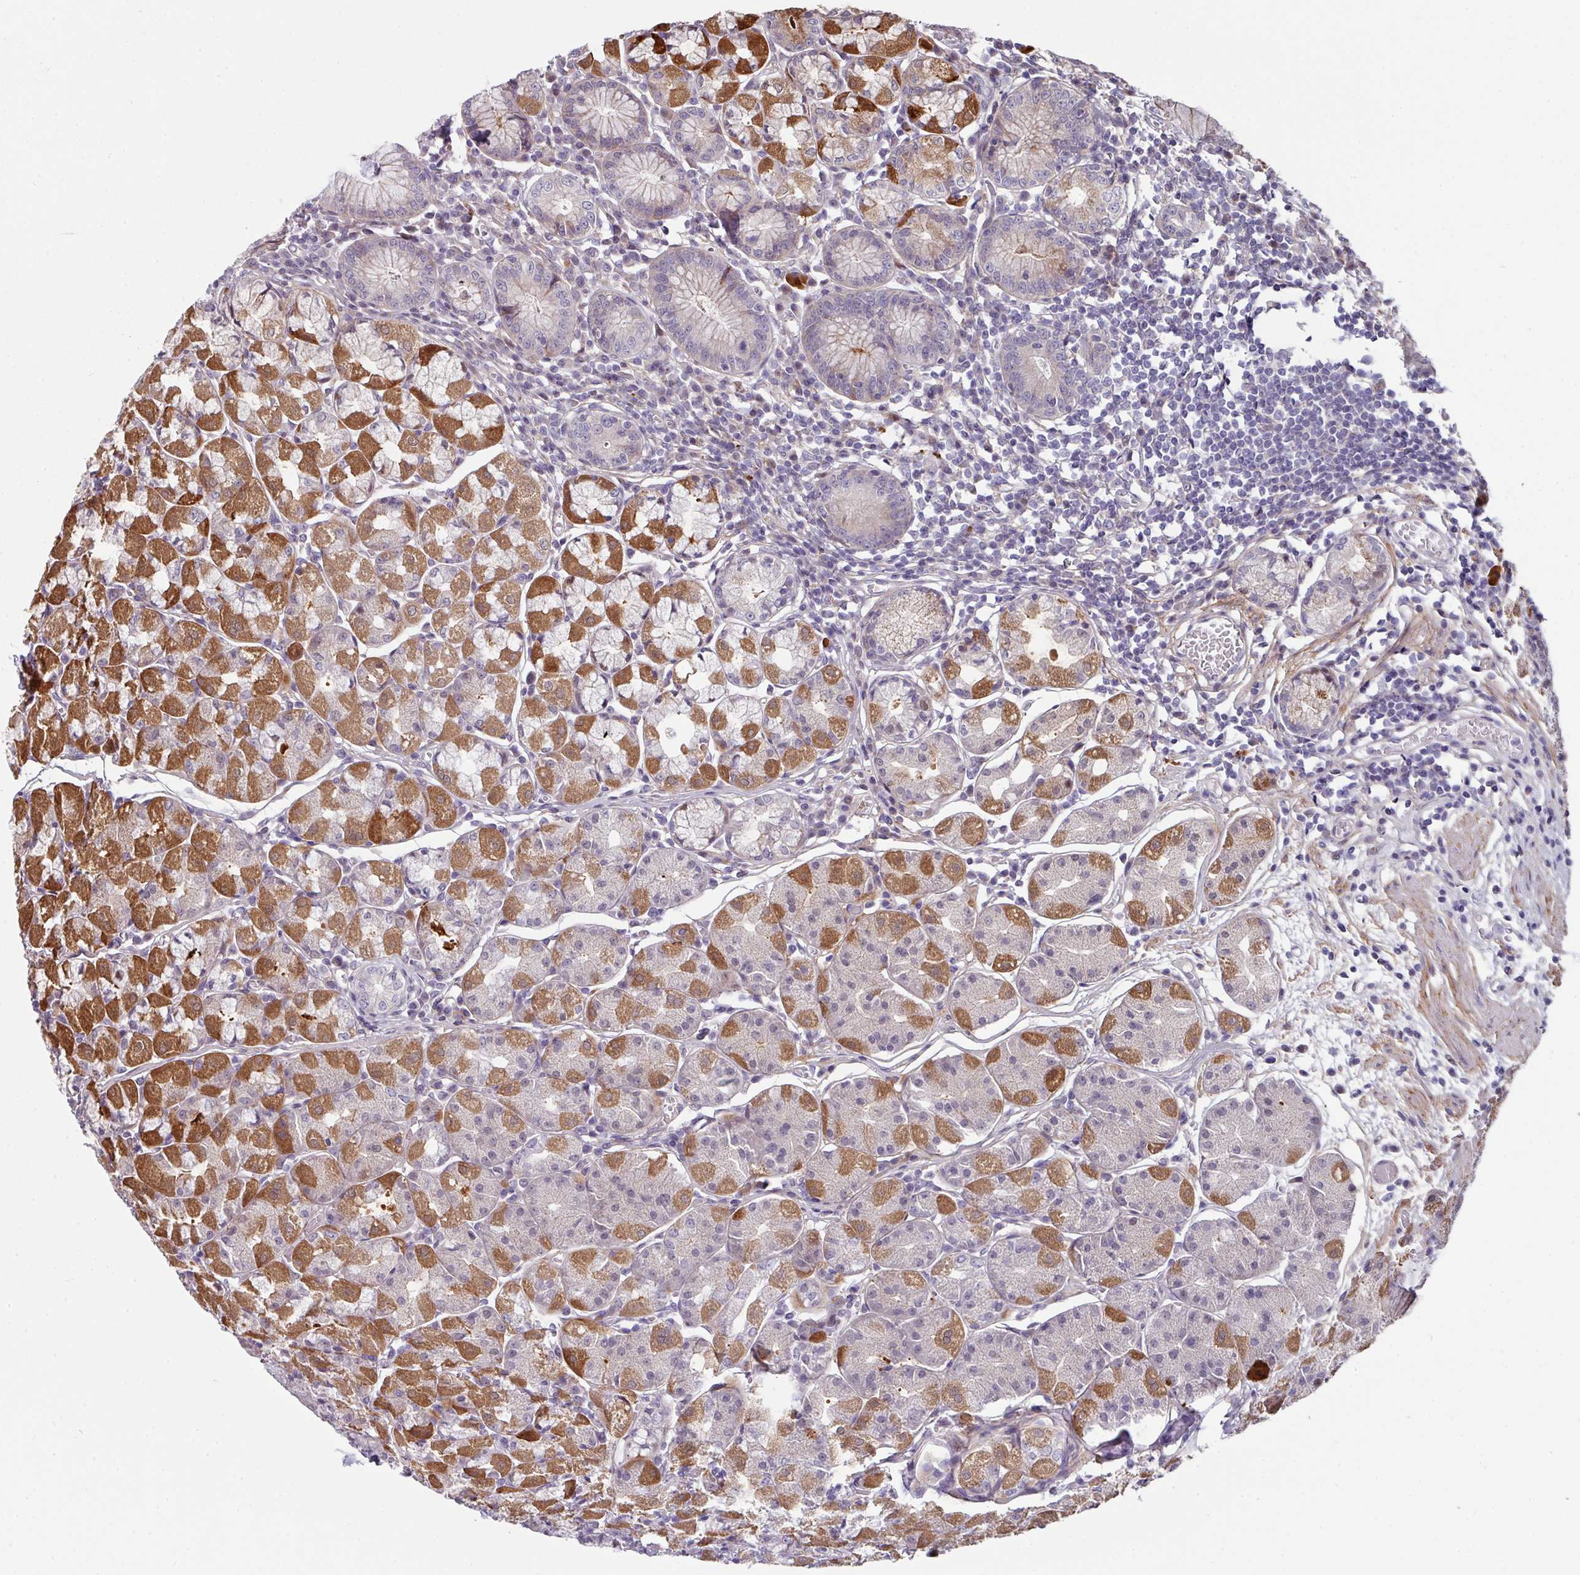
{"staining": {"intensity": "strong", "quantity": "25%-75%", "location": "cytoplasmic/membranous"}, "tissue": "stomach", "cell_type": "Glandular cells", "image_type": "normal", "snomed": [{"axis": "morphology", "description": "Normal tissue, NOS"}, {"axis": "topography", "description": "Stomach"}], "caption": "Strong cytoplasmic/membranous protein expression is appreciated in approximately 25%-75% of glandular cells in stomach.", "gene": "C2orf16", "patient": {"sex": "male", "age": 55}}